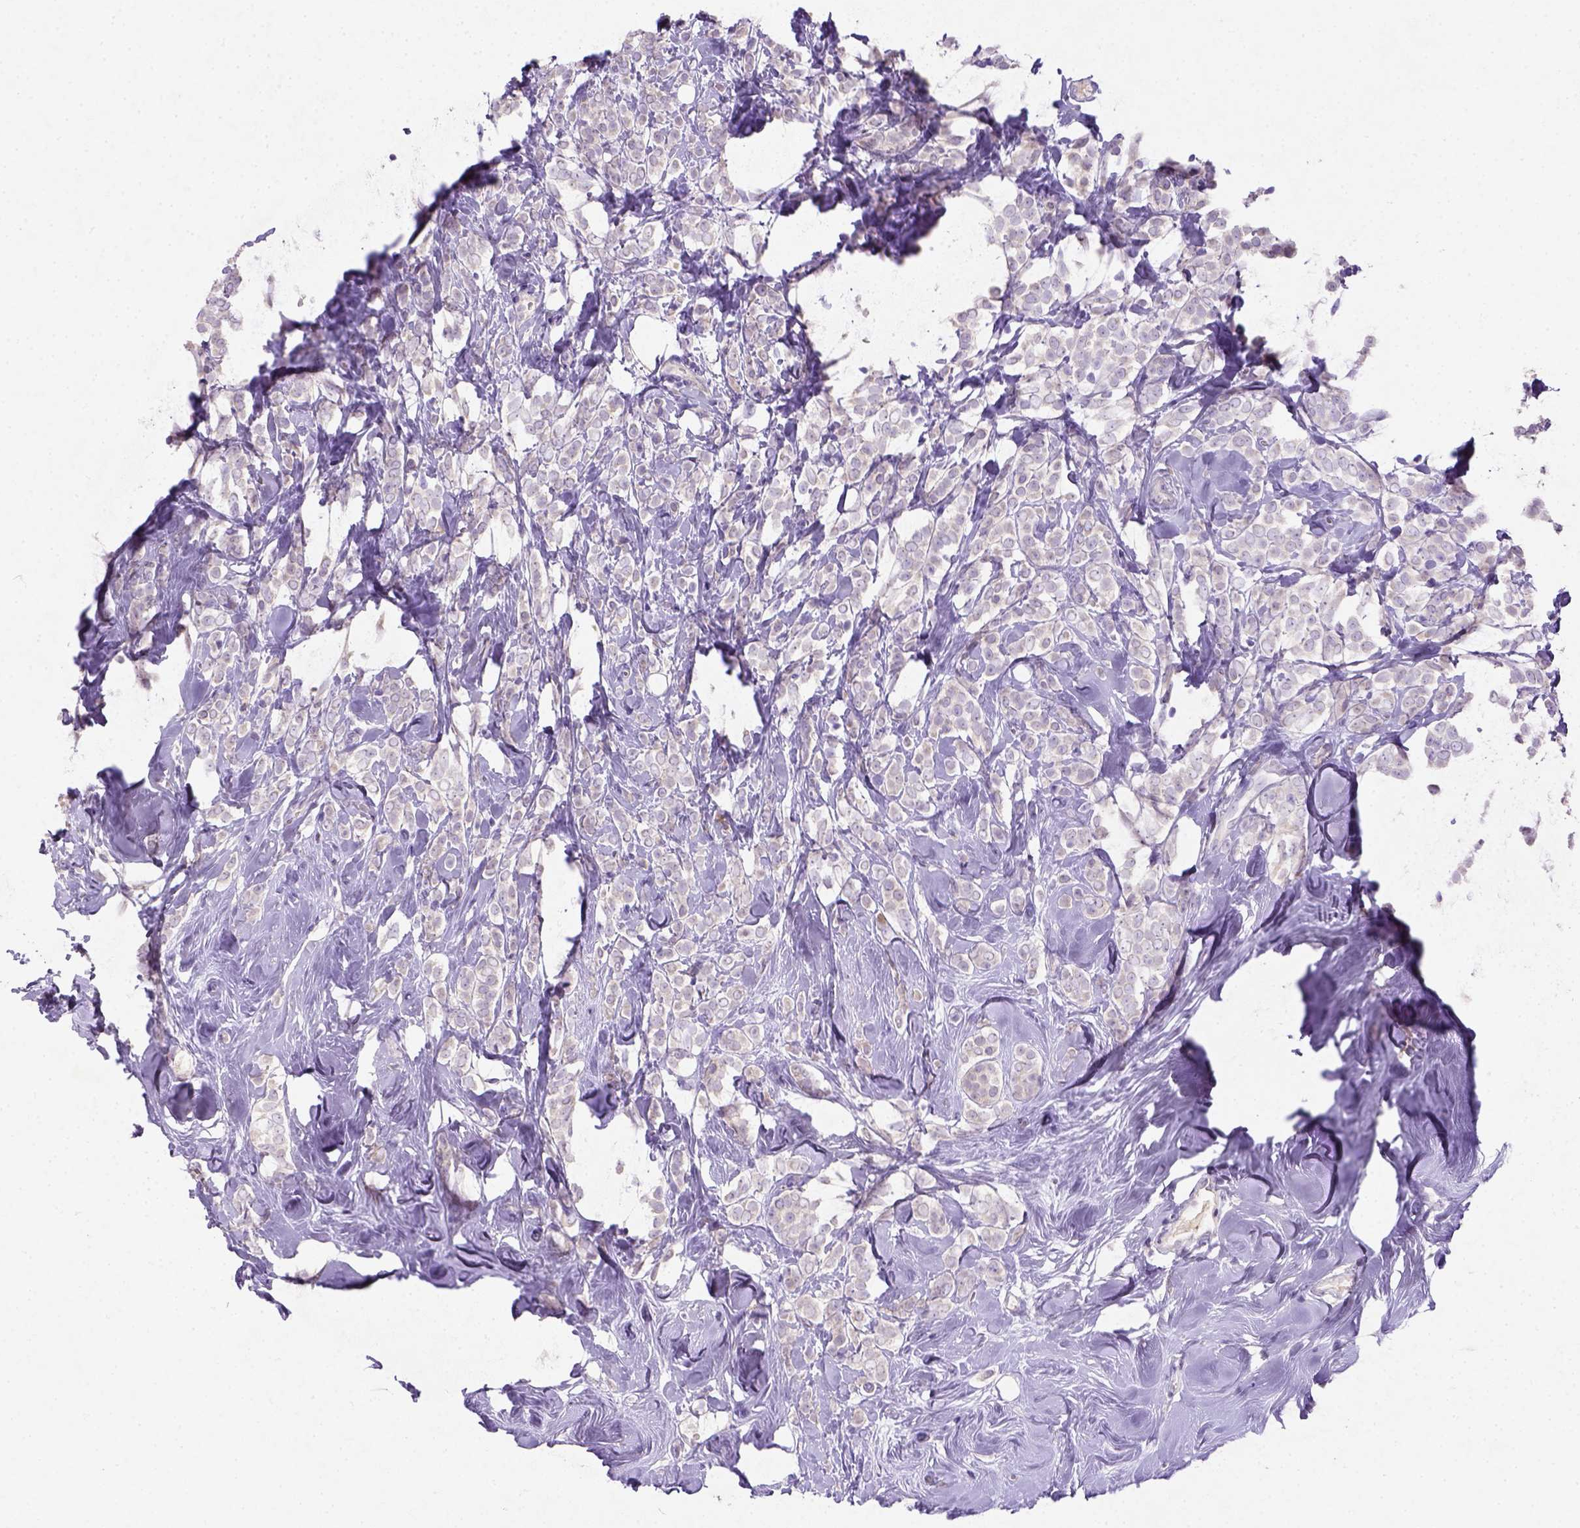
{"staining": {"intensity": "negative", "quantity": "none", "location": "none"}, "tissue": "breast cancer", "cell_type": "Tumor cells", "image_type": "cancer", "snomed": [{"axis": "morphology", "description": "Lobular carcinoma"}, {"axis": "topography", "description": "Breast"}], "caption": "Protein analysis of breast cancer (lobular carcinoma) demonstrates no significant staining in tumor cells.", "gene": "NUDT2", "patient": {"sex": "female", "age": 49}}